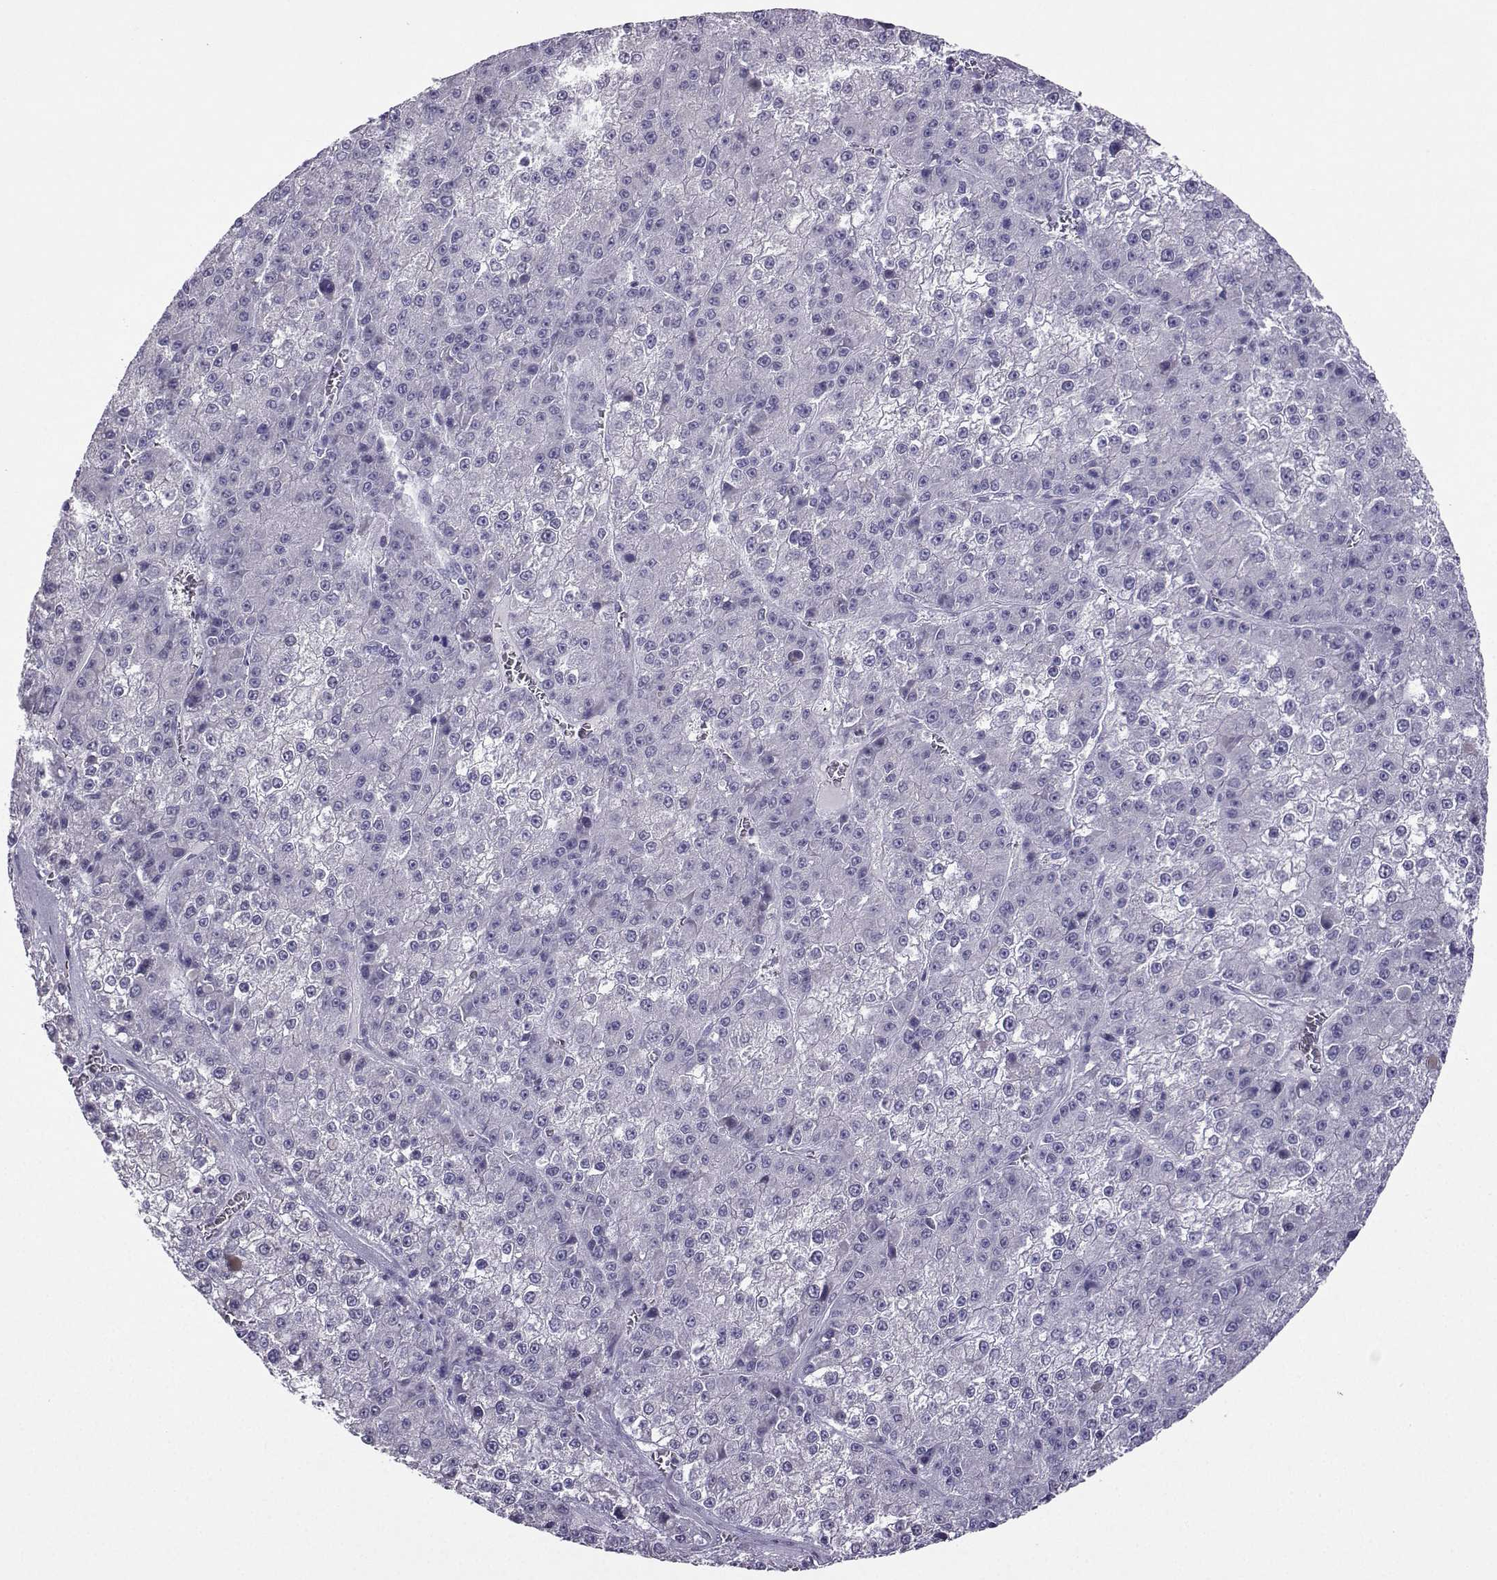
{"staining": {"intensity": "negative", "quantity": "none", "location": "none"}, "tissue": "liver cancer", "cell_type": "Tumor cells", "image_type": "cancer", "snomed": [{"axis": "morphology", "description": "Carcinoma, Hepatocellular, NOS"}, {"axis": "topography", "description": "Liver"}], "caption": "This is an immunohistochemistry (IHC) micrograph of human hepatocellular carcinoma (liver). There is no expression in tumor cells.", "gene": "FBXO24", "patient": {"sex": "female", "age": 73}}